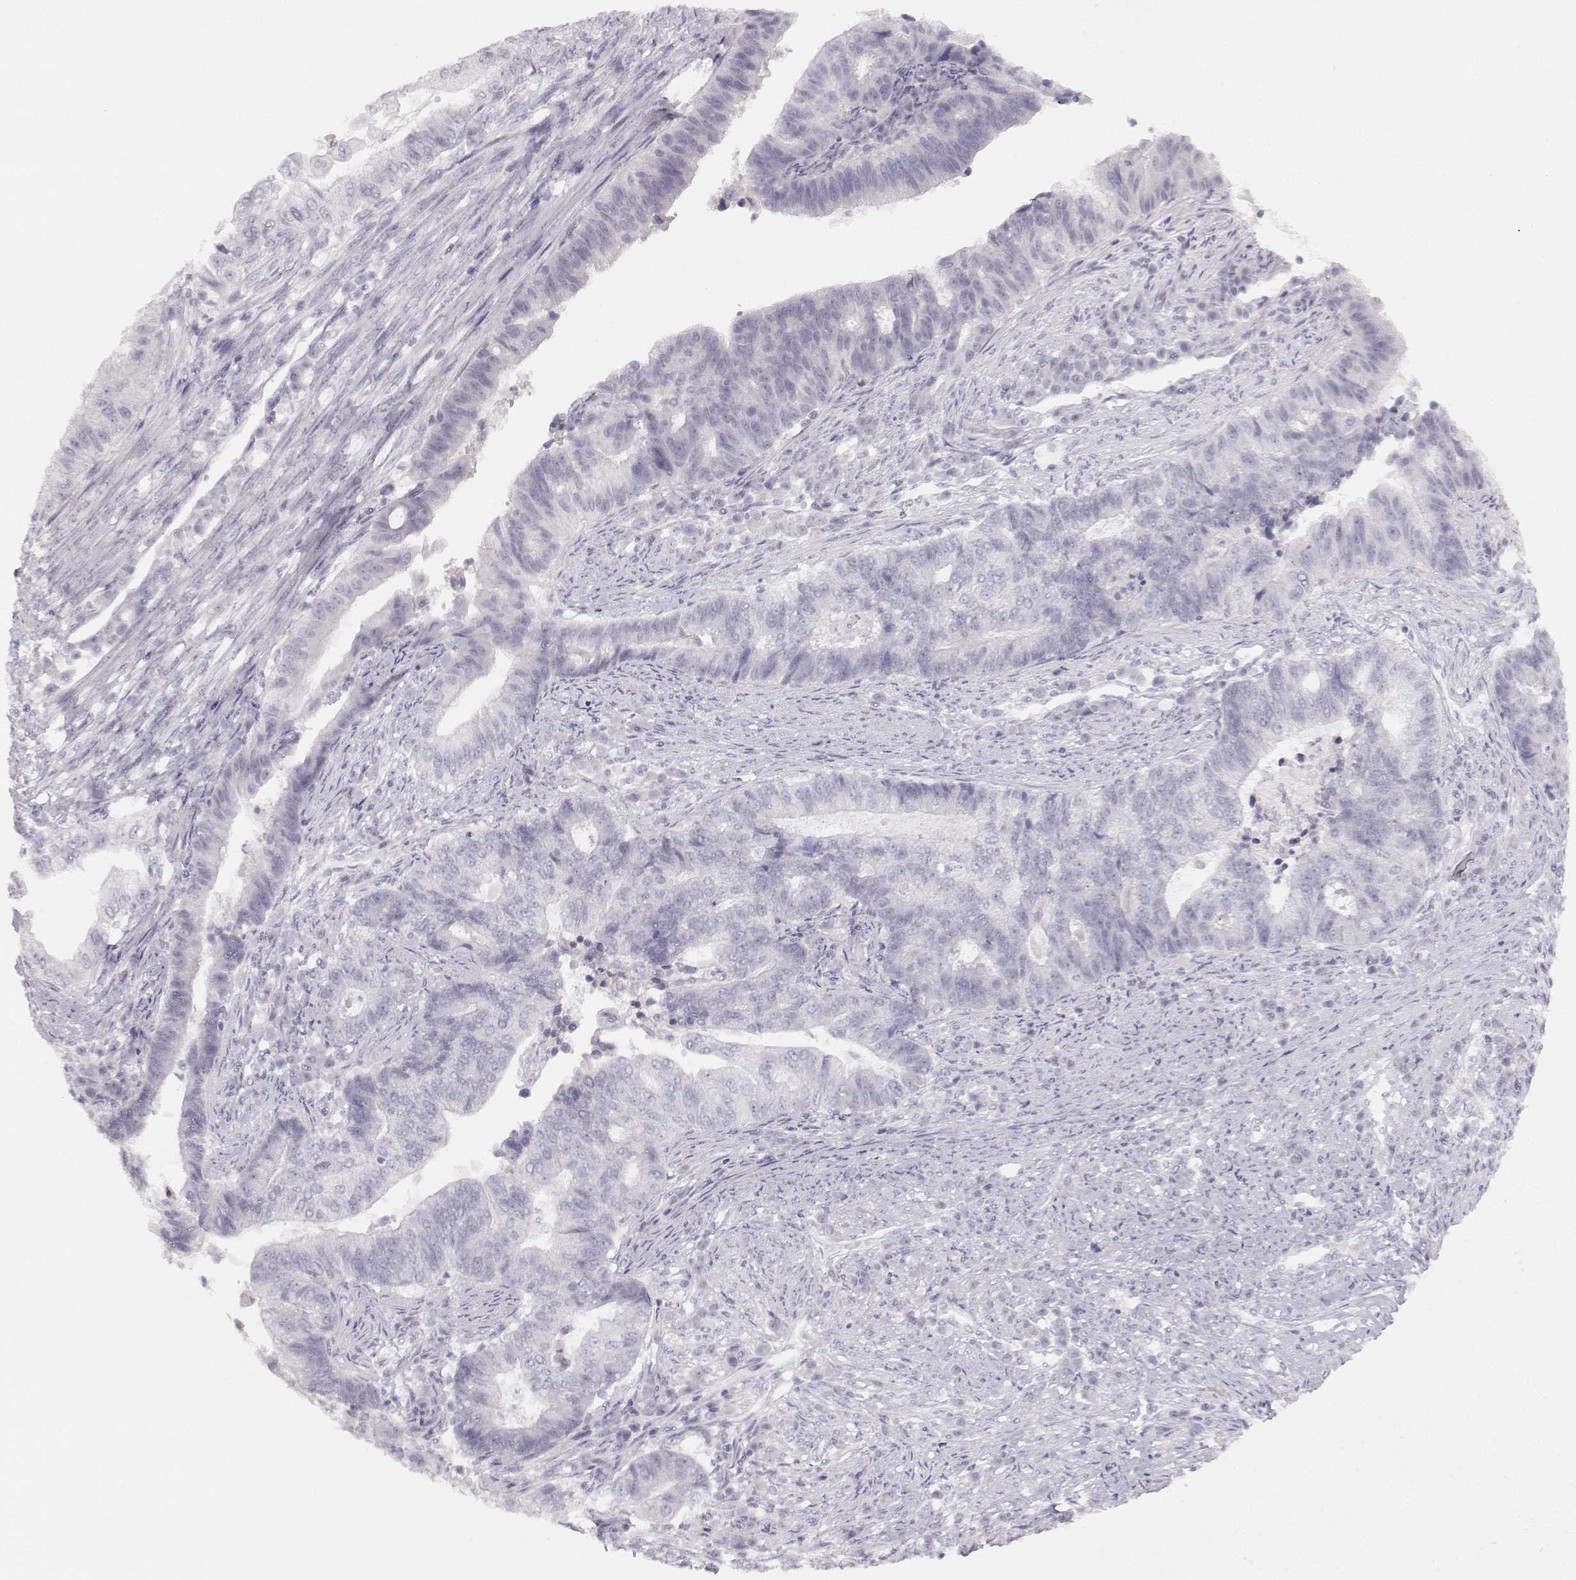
{"staining": {"intensity": "negative", "quantity": "none", "location": "none"}, "tissue": "endometrial cancer", "cell_type": "Tumor cells", "image_type": "cancer", "snomed": [{"axis": "morphology", "description": "Adenocarcinoma, NOS"}, {"axis": "topography", "description": "Uterus"}, {"axis": "topography", "description": "Endometrium"}], "caption": "DAB immunohistochemical staining of adenocarcinoma (endometrial) demonstrates no significant positivity in tumor cells.", "gene": "IMPG1", "patient": {"sex": "female", "age": 54}}